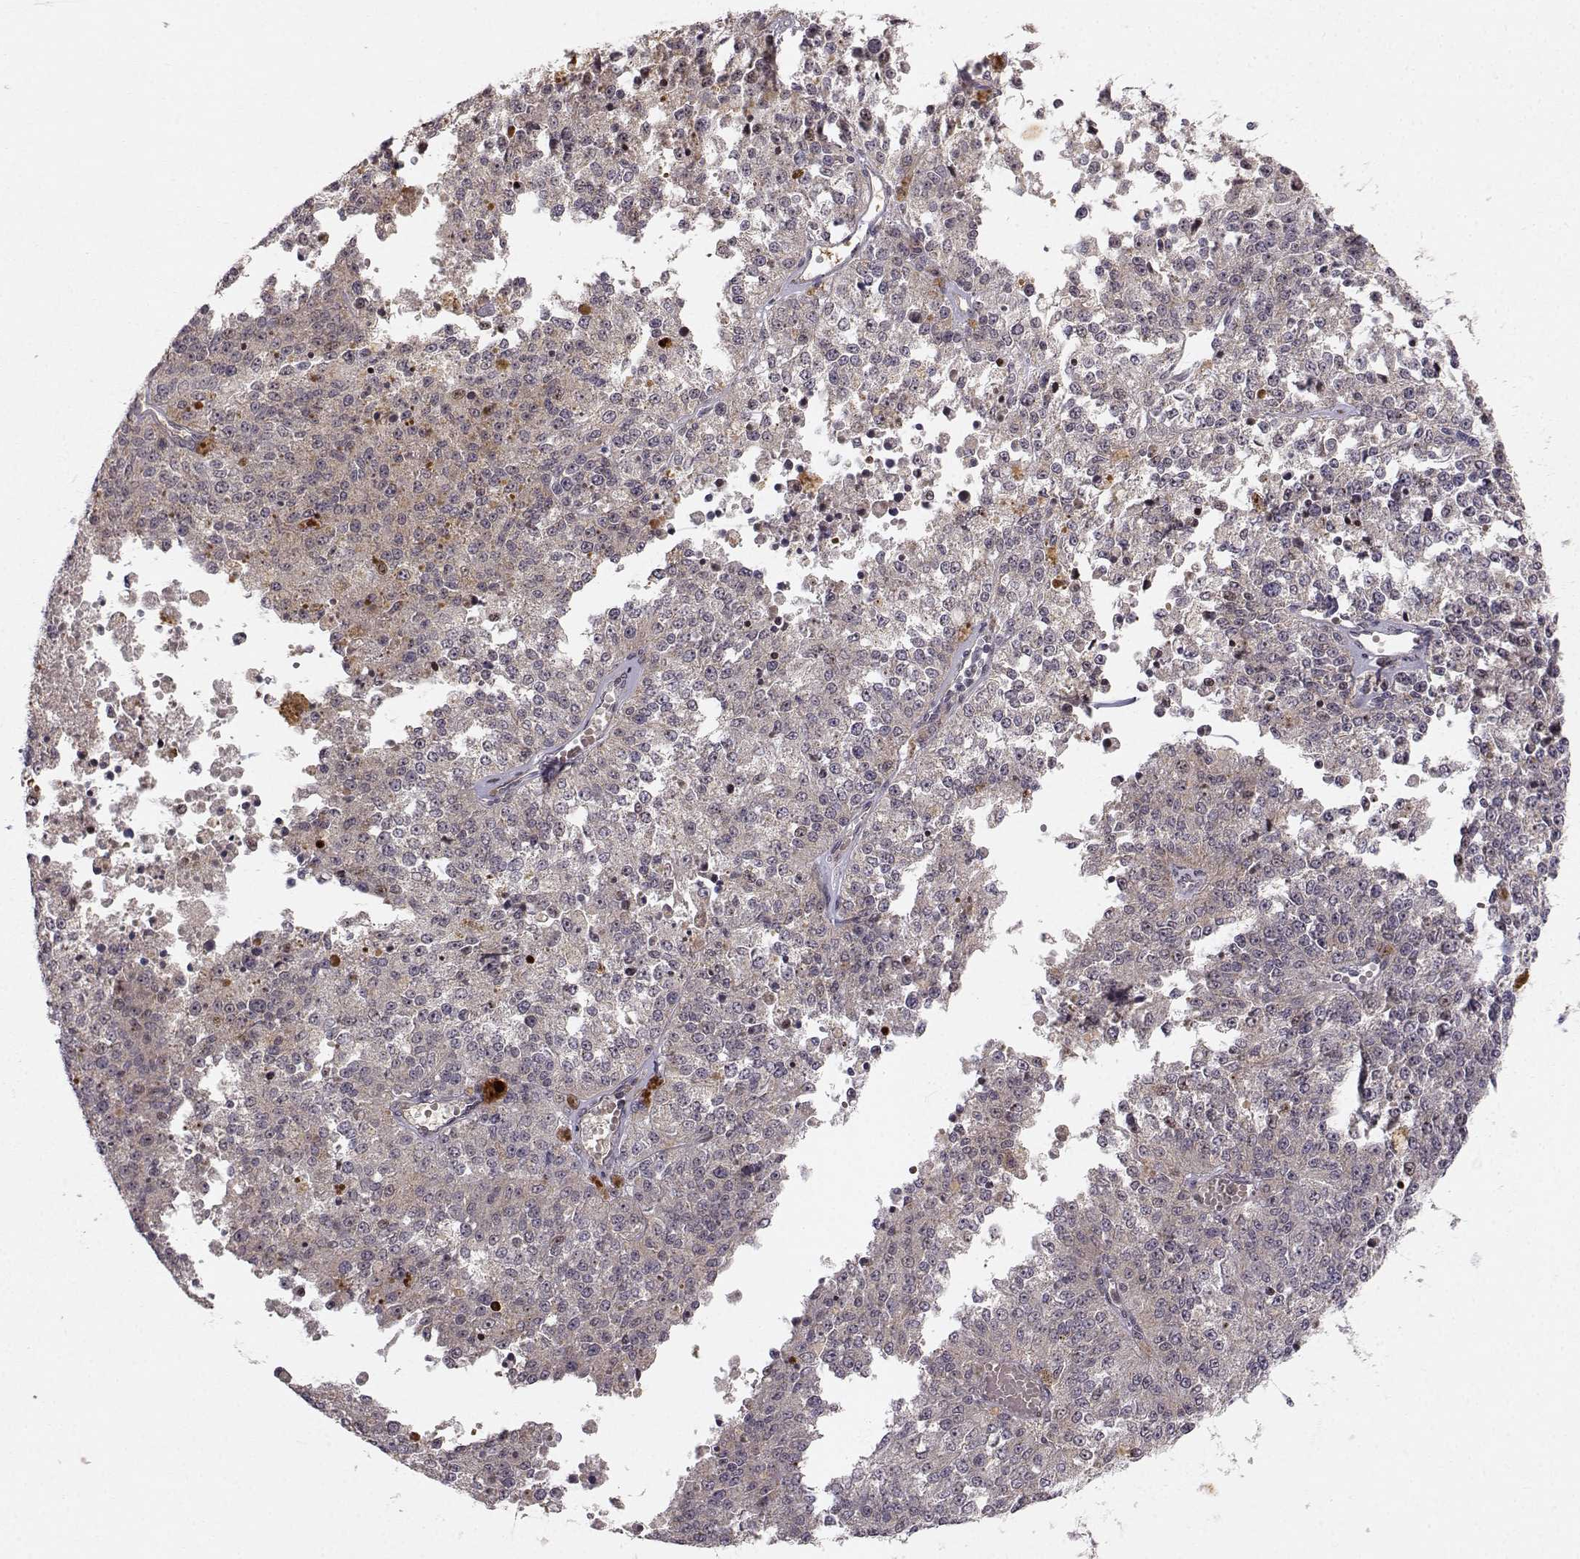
{"staining": {"intensity": "moderate", "quantity": "<25%", "location": "nuclear"}, "tissue": "melanoma", "cell_type": "Tumor cells", "image_type": "cancer", "snomed": [{"axis": "morphology", "description": "Malignant melanoma, Metastatic site"}, {"axis": "topography", "description": "Lymph node"}], "caption": "Moderate nuclear positivity for a protein is appreciated in about <25% of tumor cells of melanoma using immunohistochemistry.", "gene": "APC", "patient": {"sex": "female", "age": 64}}